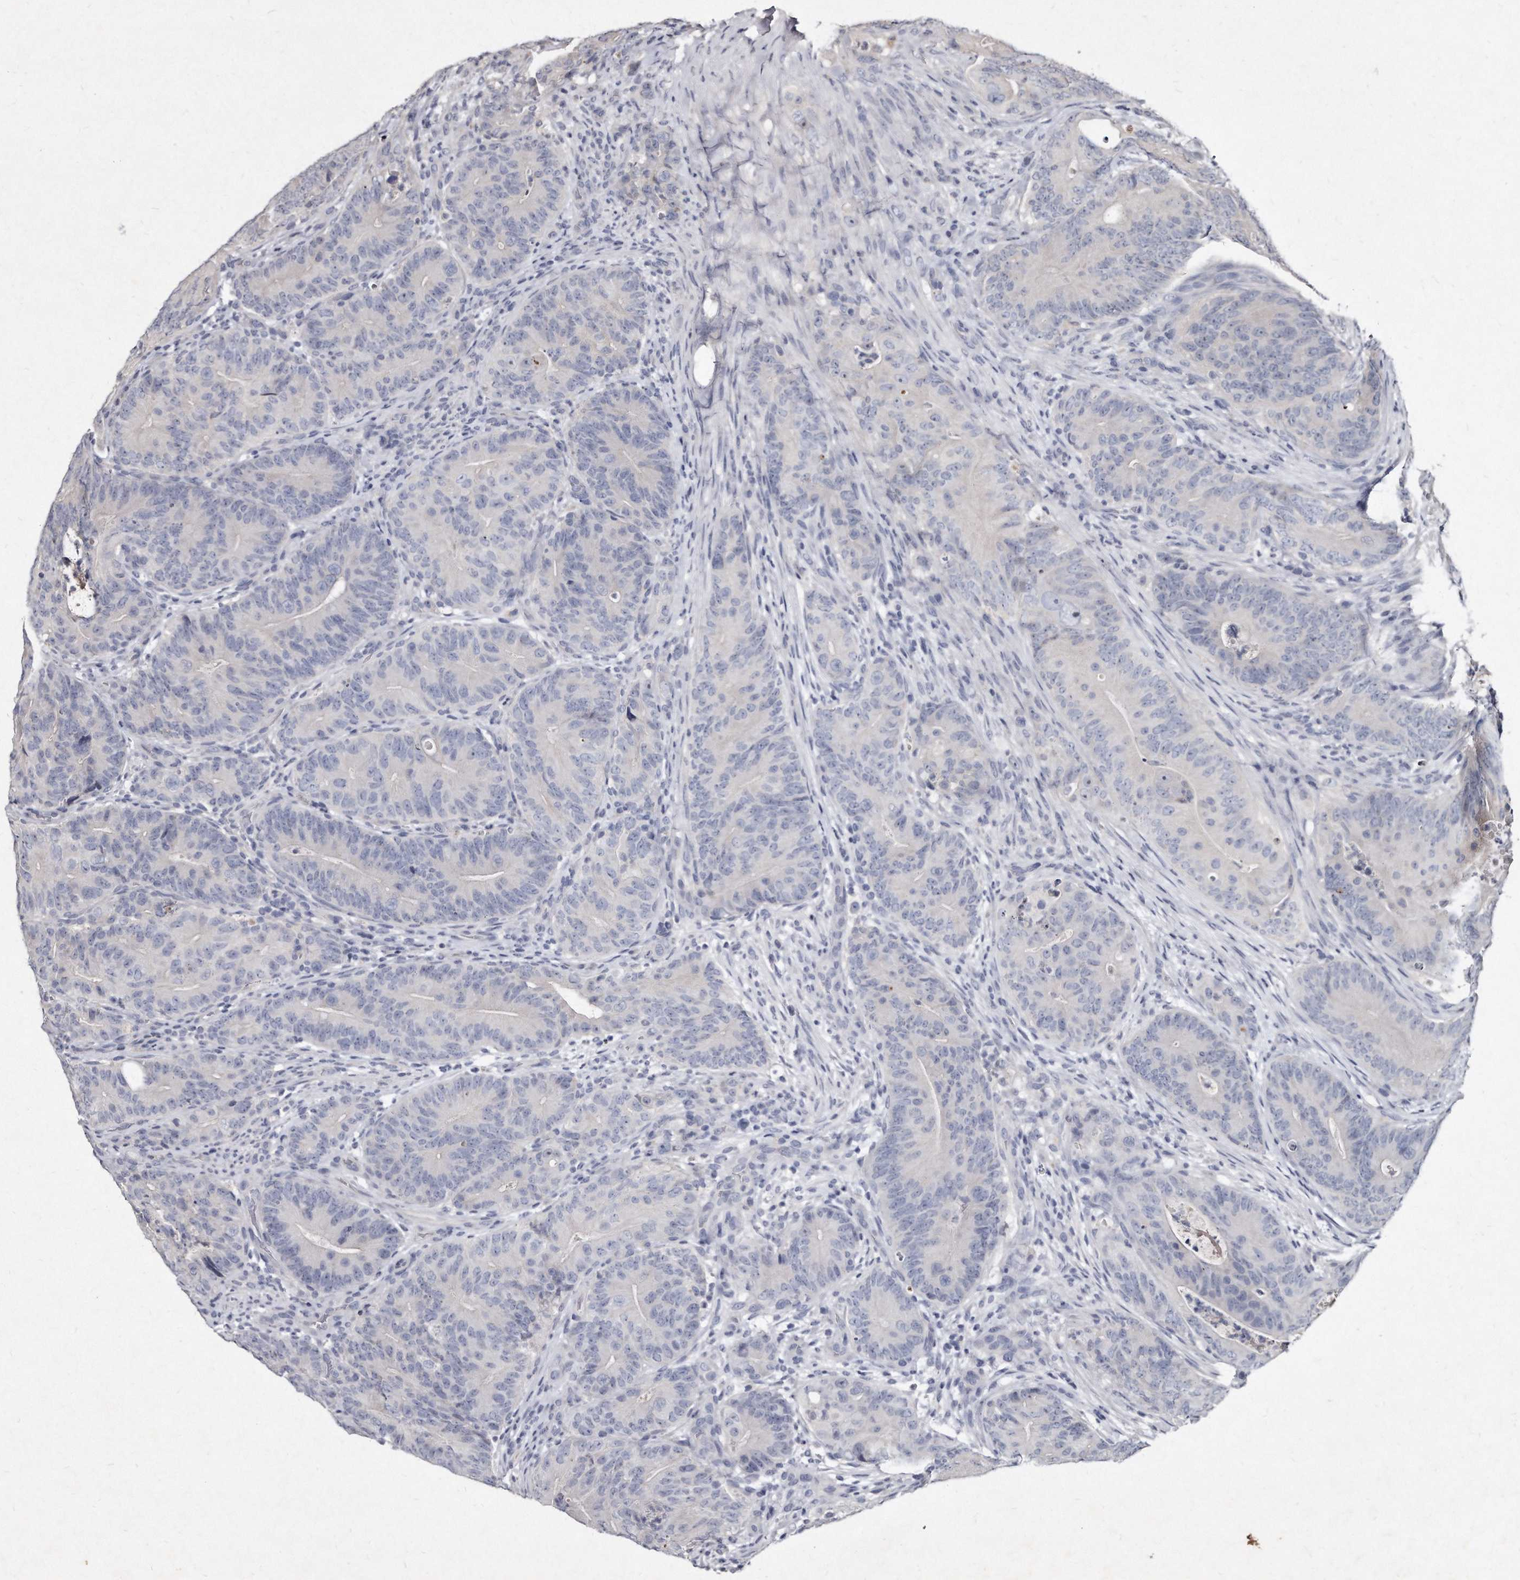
{"staining": {"intensity": "negative", "quantity": "none", "location": "none"}, "tissue": "colorectal cancer", "cell_type": "Tumor cells", "image_type": "cancer", "snomed": [{"axis": "morphology", "description": "Normal tissue, NOS"}, {"axis": "topography", "description": "Colon"}], "caption": "Immunohistochemical staining of colorectal cancer demonstrates no significant positivity in tumor cells. (Immunohistochemistry (ihc), brightfield microscopy, high magnification).", "gene": "KLHDC3", "patient": {"sex": "female", "age": 82}}